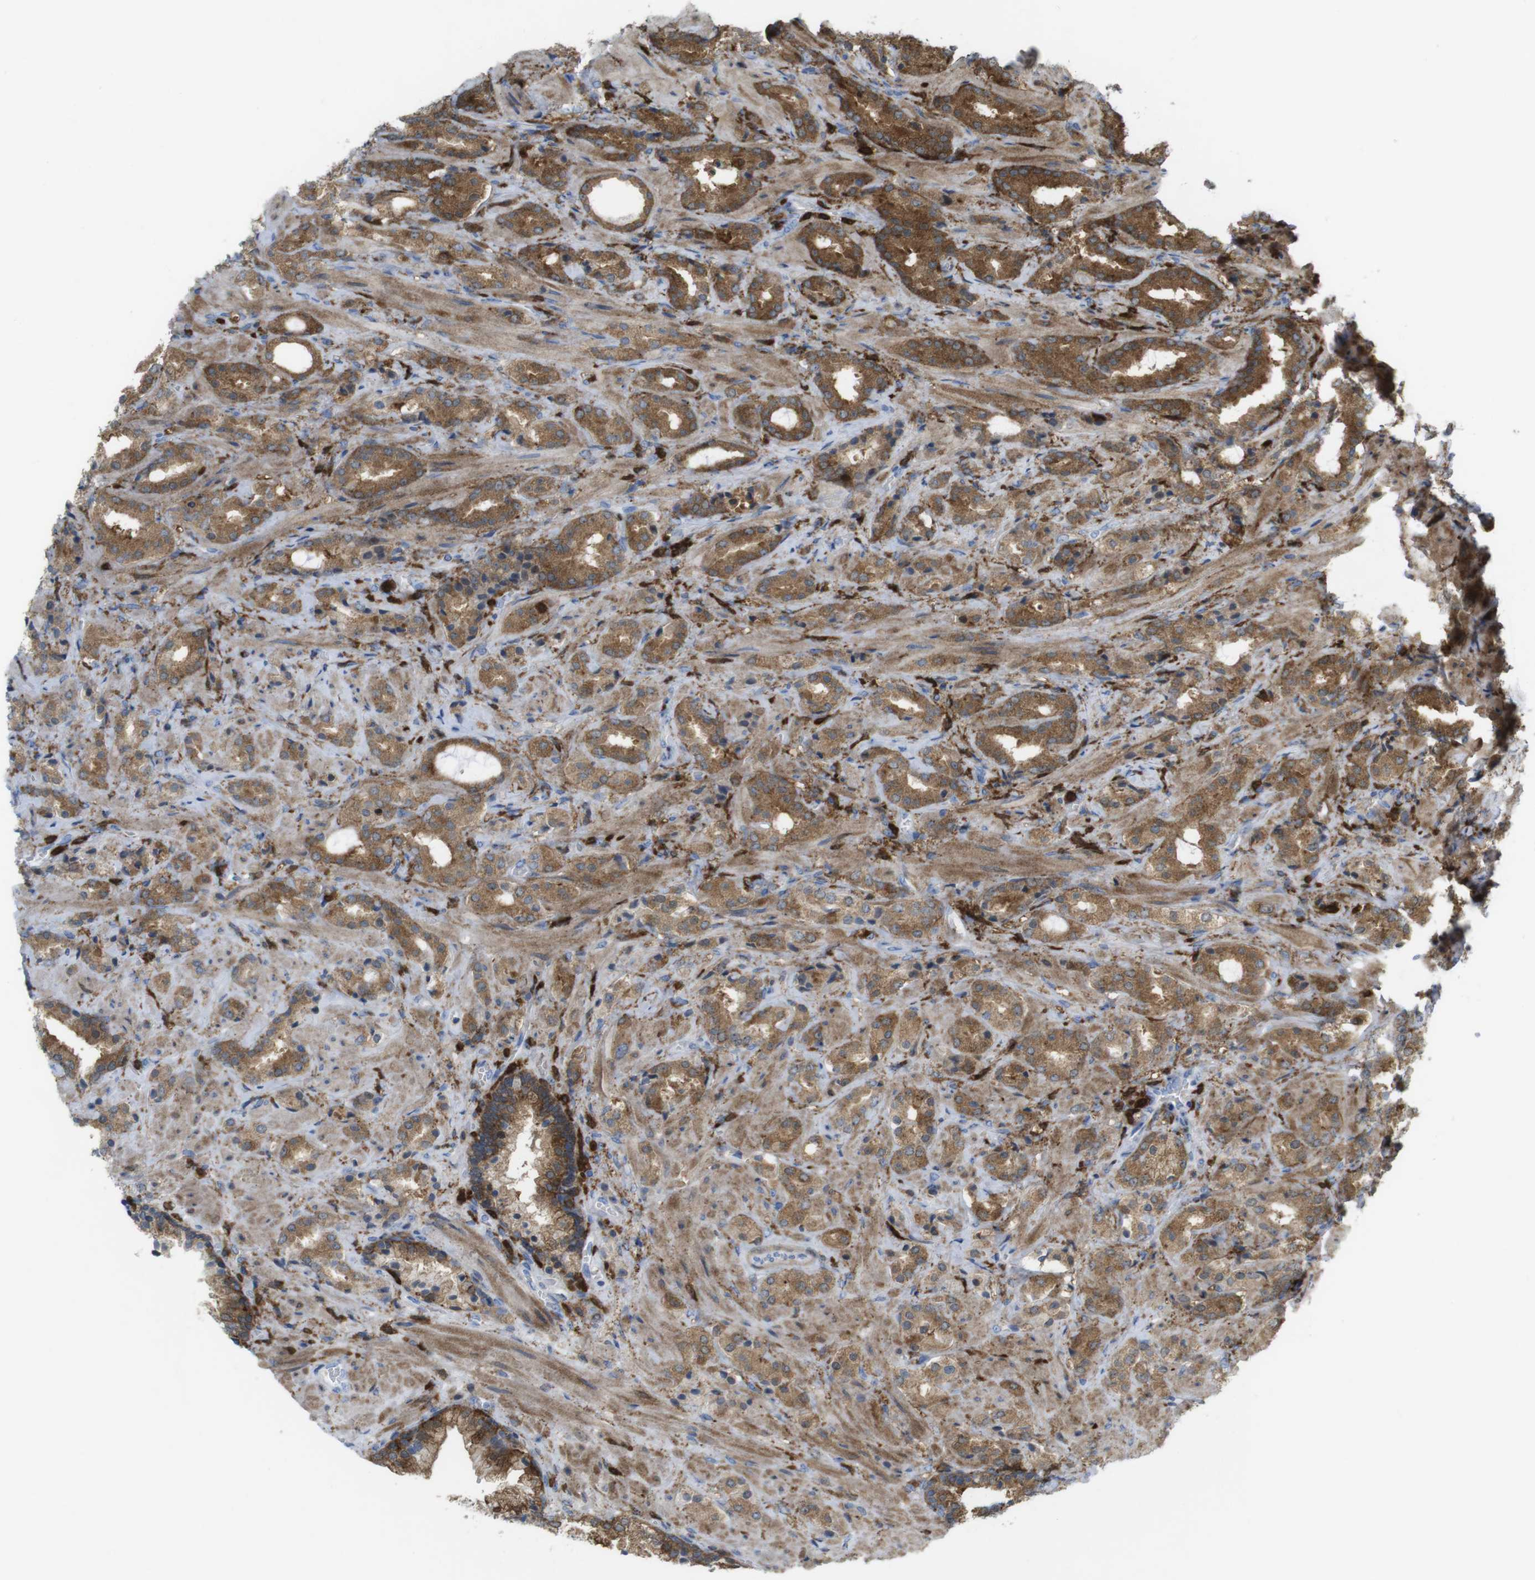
{"staining": {"intensity": "moderate", "quantity": ">75%", "location": "cytoplasmic/membranous"}, "tissue": "prostate cancer", "cell_type": "Tumor cells", "image_type": "cancer", "snomed": [{"axis": "morphology", "description": "Adenocarcinoma, High grade"}, {"axis": "topography", "description": "Prostate"}], "caption": "Immunohistochemical staining of prostate high-grade adenocarcinoma reveals medium levels of moderate cytoplasmic/membranous expression in about >75% of tumor cells.", "gene": "PRKCD", "patient": {"sex": "male", "age": 64}}